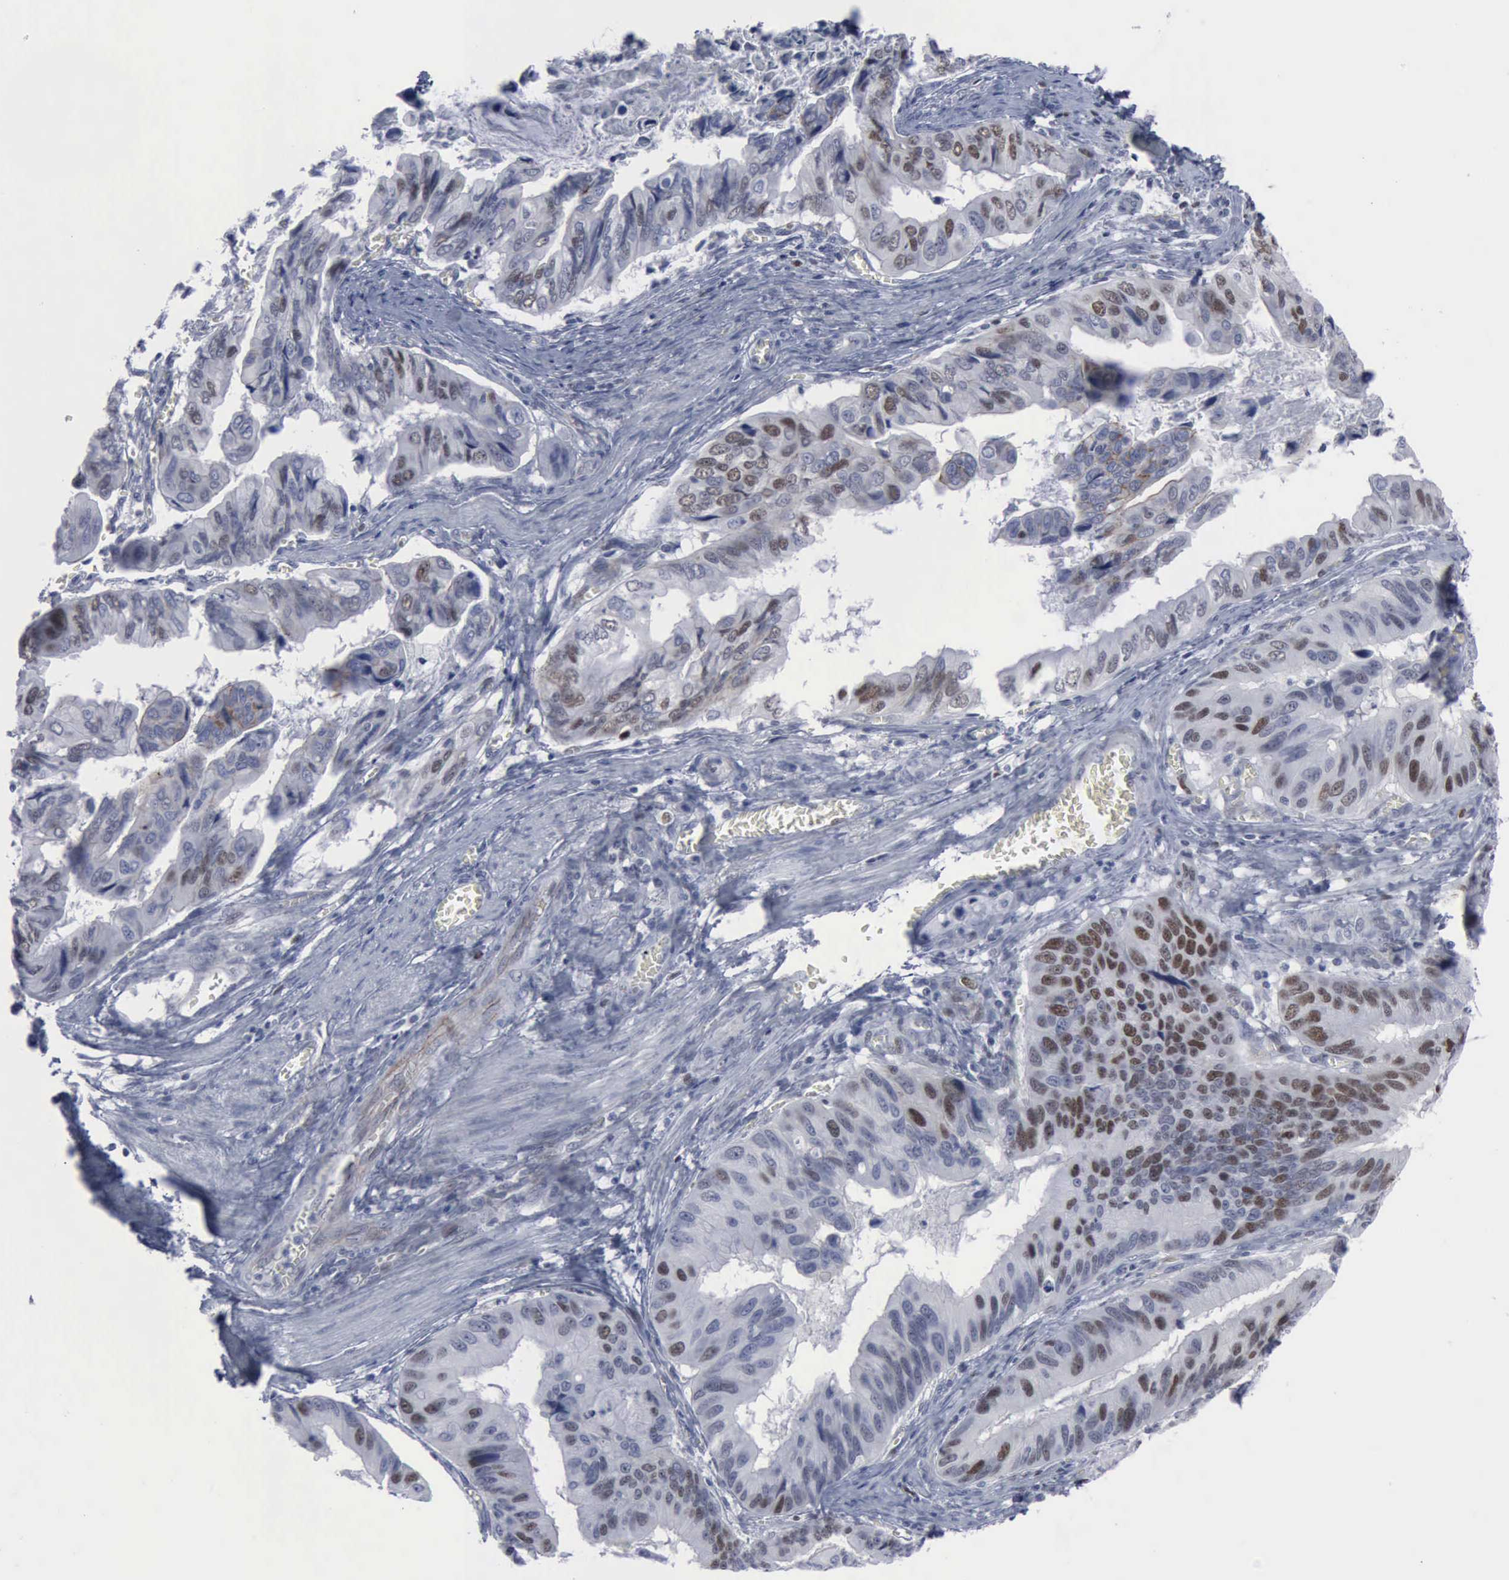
{"staining": {"intensity": "strong", "quantity": "<25%", "location": "nuclear"}, "tissue": "stomach cancer", "cell_type": "Tumor cells", "image_type": "cancer", "snomed": [{"axis": "morphology", "description": "Adenocarcinoma, NOS"}, {"axis": "topography", "description": "Stomach, upper"}], "caption": "This histopathology image reveals stomach adenocarcinoma stained with IHC to label a protein in brown. The nuclear of tumor cells show strong positivity for the protein. Nuclei are counter-stained blue.", "gene": "MCM5", "patient": {"sex": "male", "age": 80}}